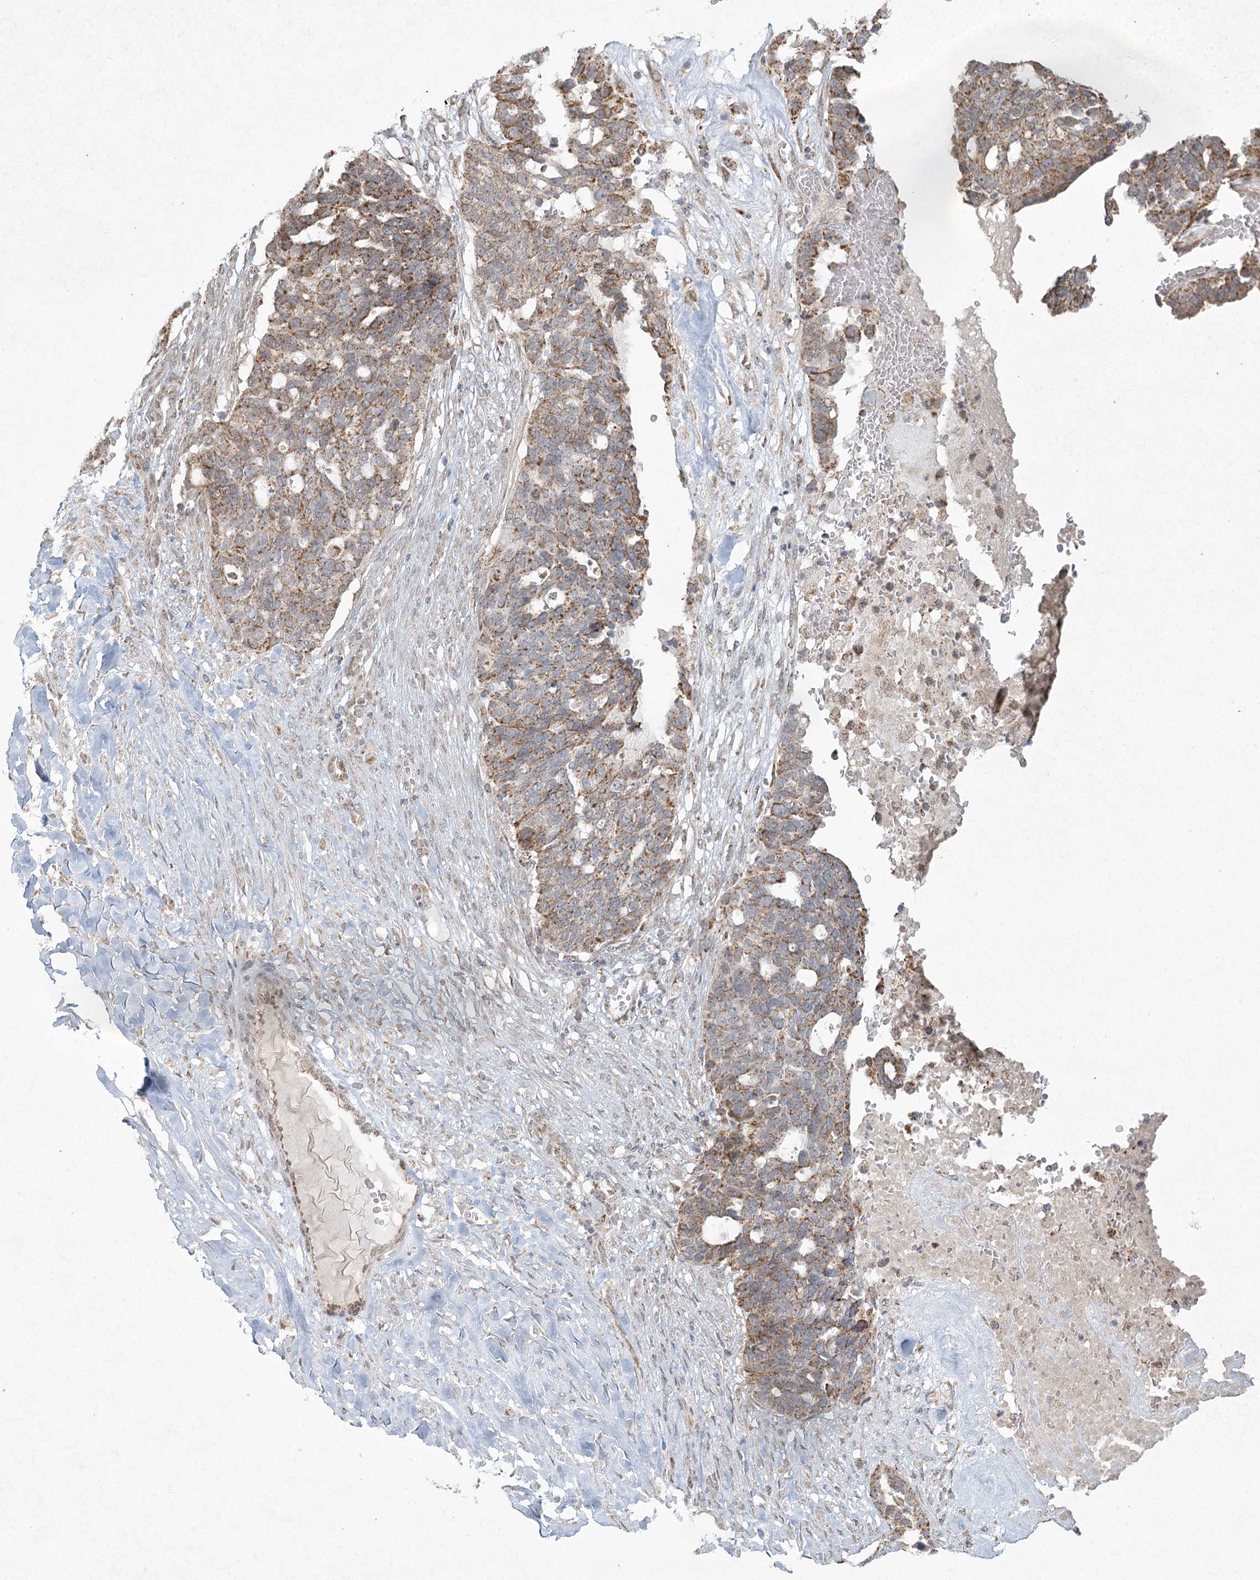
{"staining": {"intensity": "moderate", "quantity": ">75%", "location": "cytoplasmic/membranous"}, "tissue": "ovarian cancer", "cell_type": "Tumor cells", "image_type": "cancer", "snomed": [{"axis": "morphology", "description": "Cystadenocarcinoma, serous, NOS"}, {"axis": "topography", "description": "Ovary"}], "caption": "About >75% of tumor cells in human serous cystadenocarcinoma (ovarian) show moderate cytoplasmic/membranous protein expression as visualized by brown immunohistochemical staining.", "gene": "LACTB", "patient": {"sex": "female", "age": 59}}